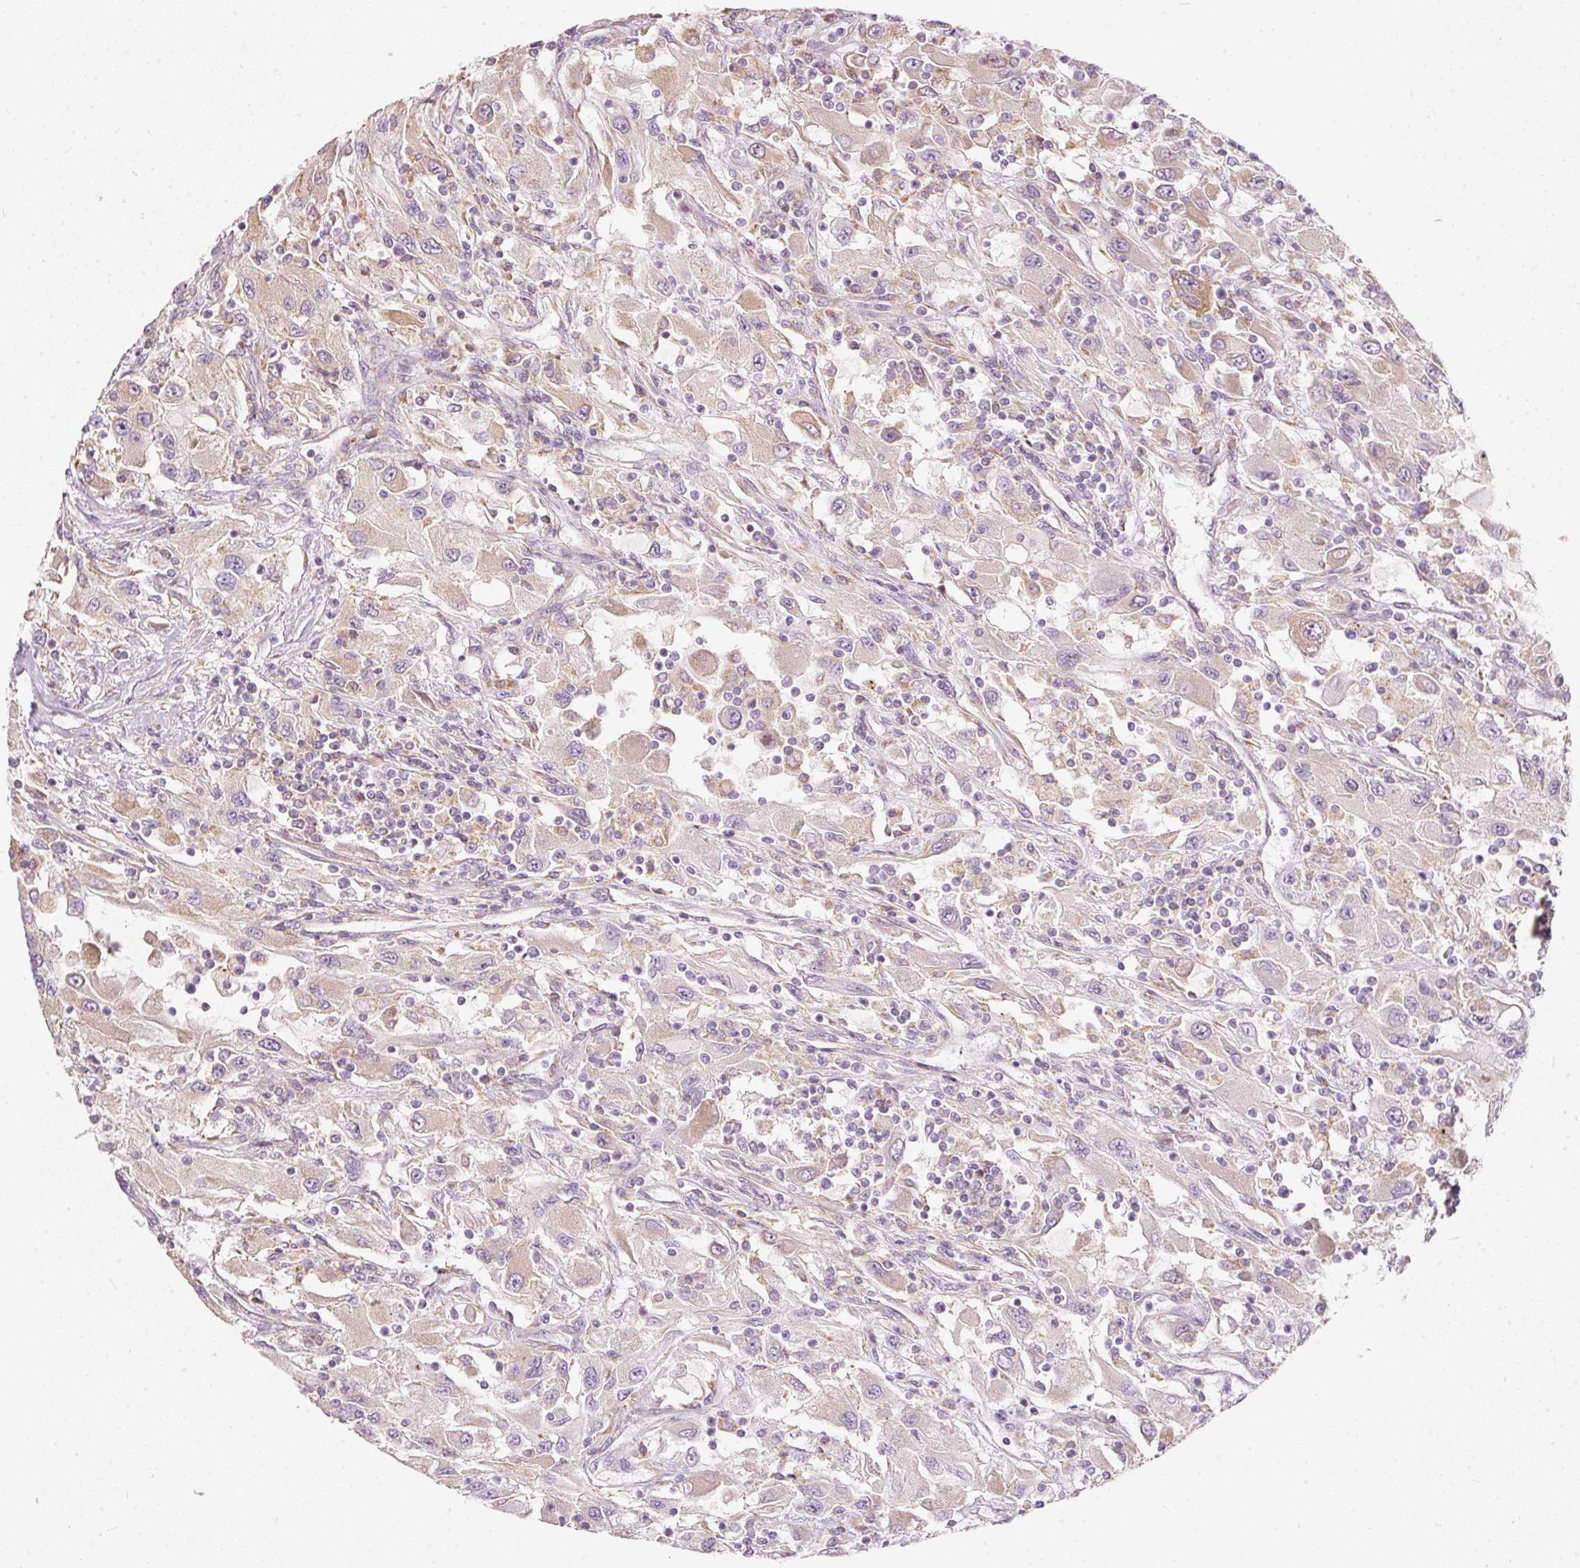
{"staining": {"intensity": "weak", "quantity": "25%-75%", "location": "cytoplasmic/membranous"}, "tissue": "renal cancer", "cell_type": "Tumor cells", "image_type": "cancer", "snomed": [{"axis": "morphology", "description": "Adenocarcinoma, NOS"}, {"axis": "topography", "description": "Kidney"}], "caption": "Immunohistochemical staining of renal cancer (adenocarcinoma) displays low levels of weak cytoplasmic/membranous protein staining in approximately 25%-75% of tumor cells.", "gene": "SNAPC5", "patient": {"sex": "female", "age": 67}}